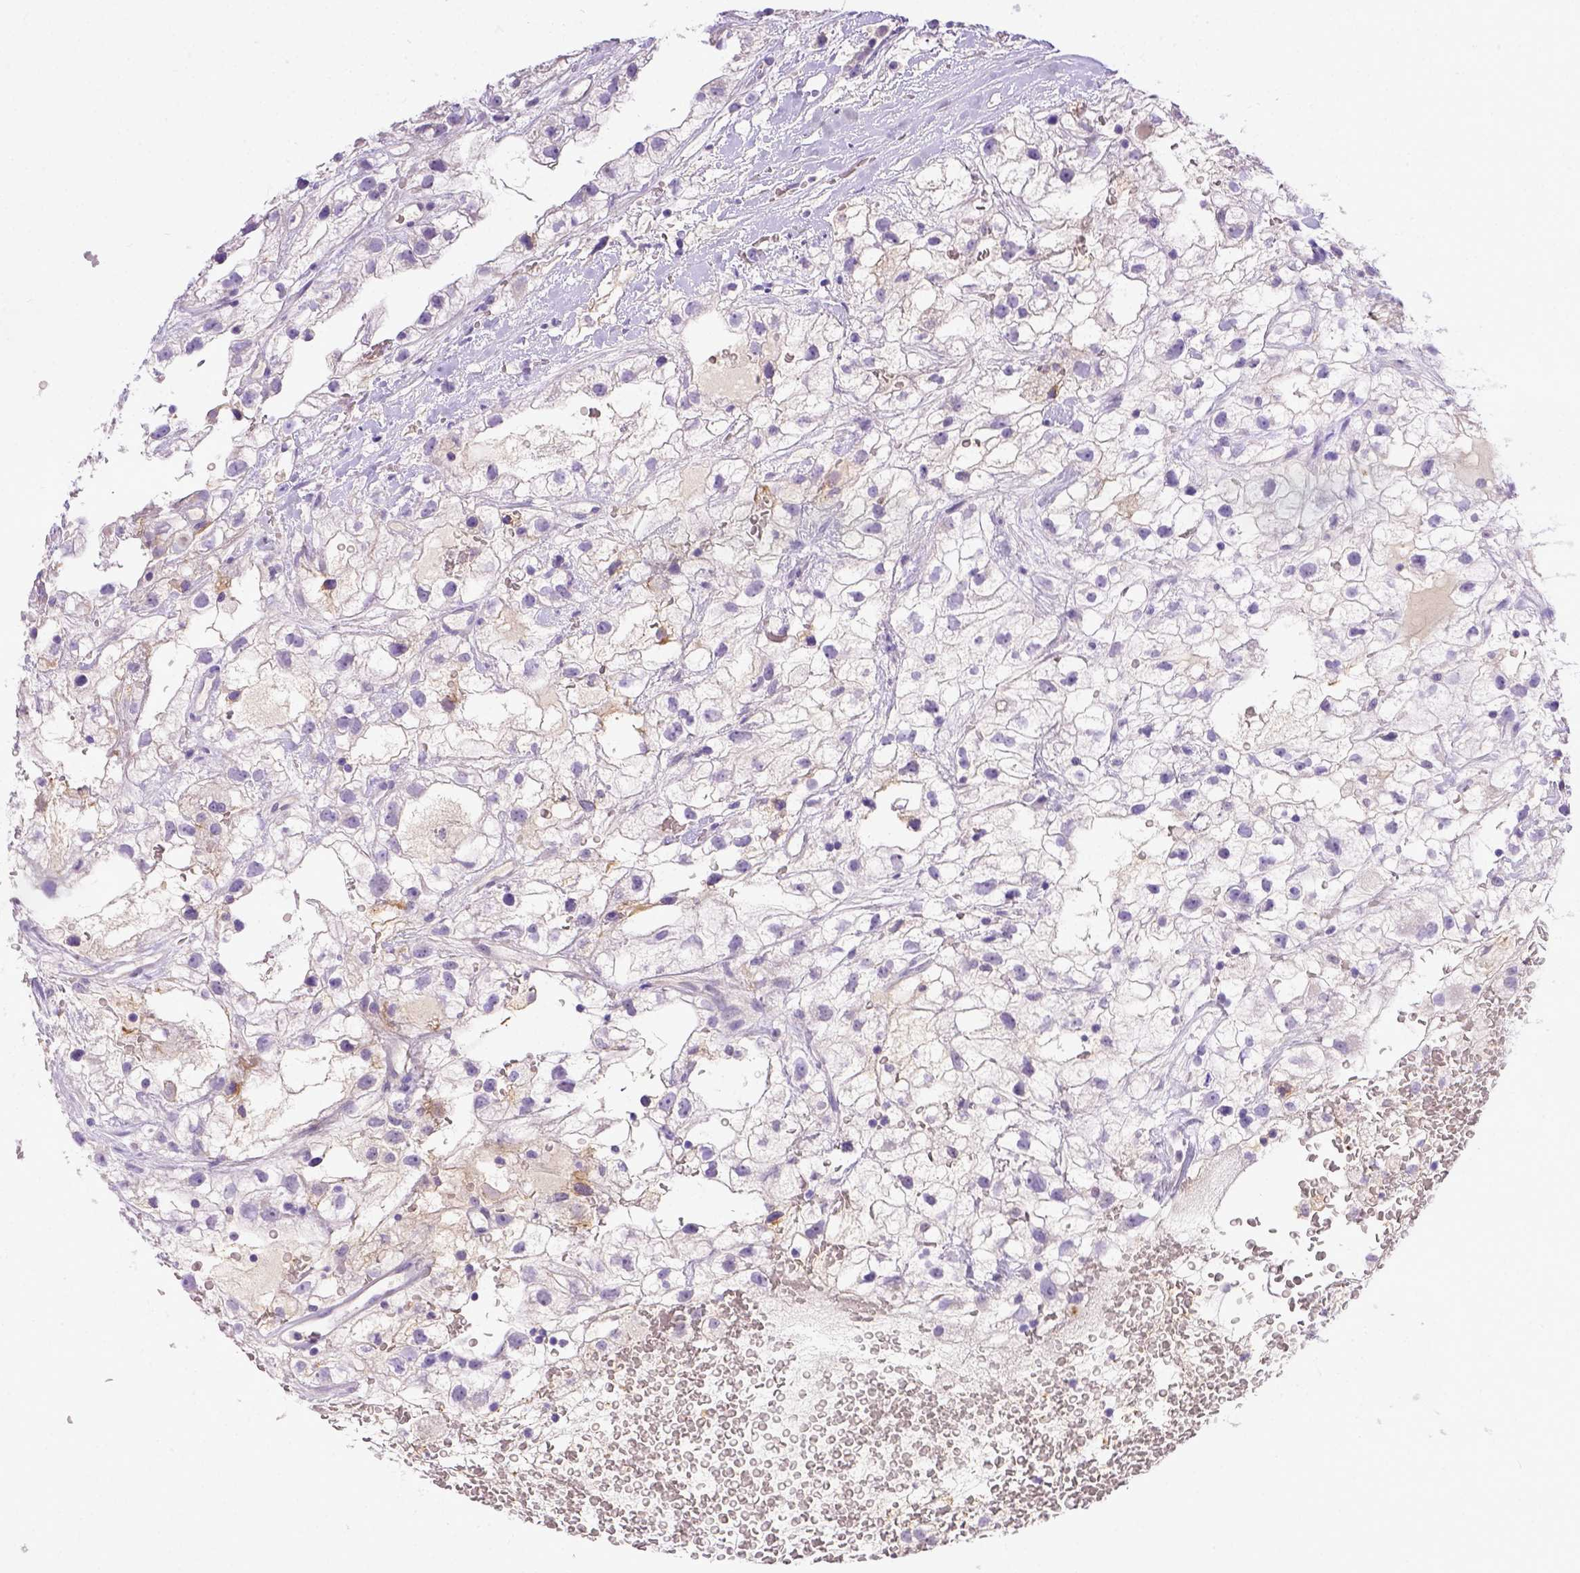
{"staining": {"intensity": "negative", "quantity": "none", "location": "none"}, "tissue": "renal cancer", "cell_type": "Tumor cells", "image_type": "cancer", "snomed": [{"axis": "morphology", "description": "Adenocarcinoma, NOS"}, {"axis": "topography", "description": "Kidney"}], "caption": "This is a micrograph of immunohistochemistry staining of adenocarcinoma (renal), which shows no expression in tumor cells.", "gene": "BTN1A1", "patient": {"sex": "male", "age": 59}}